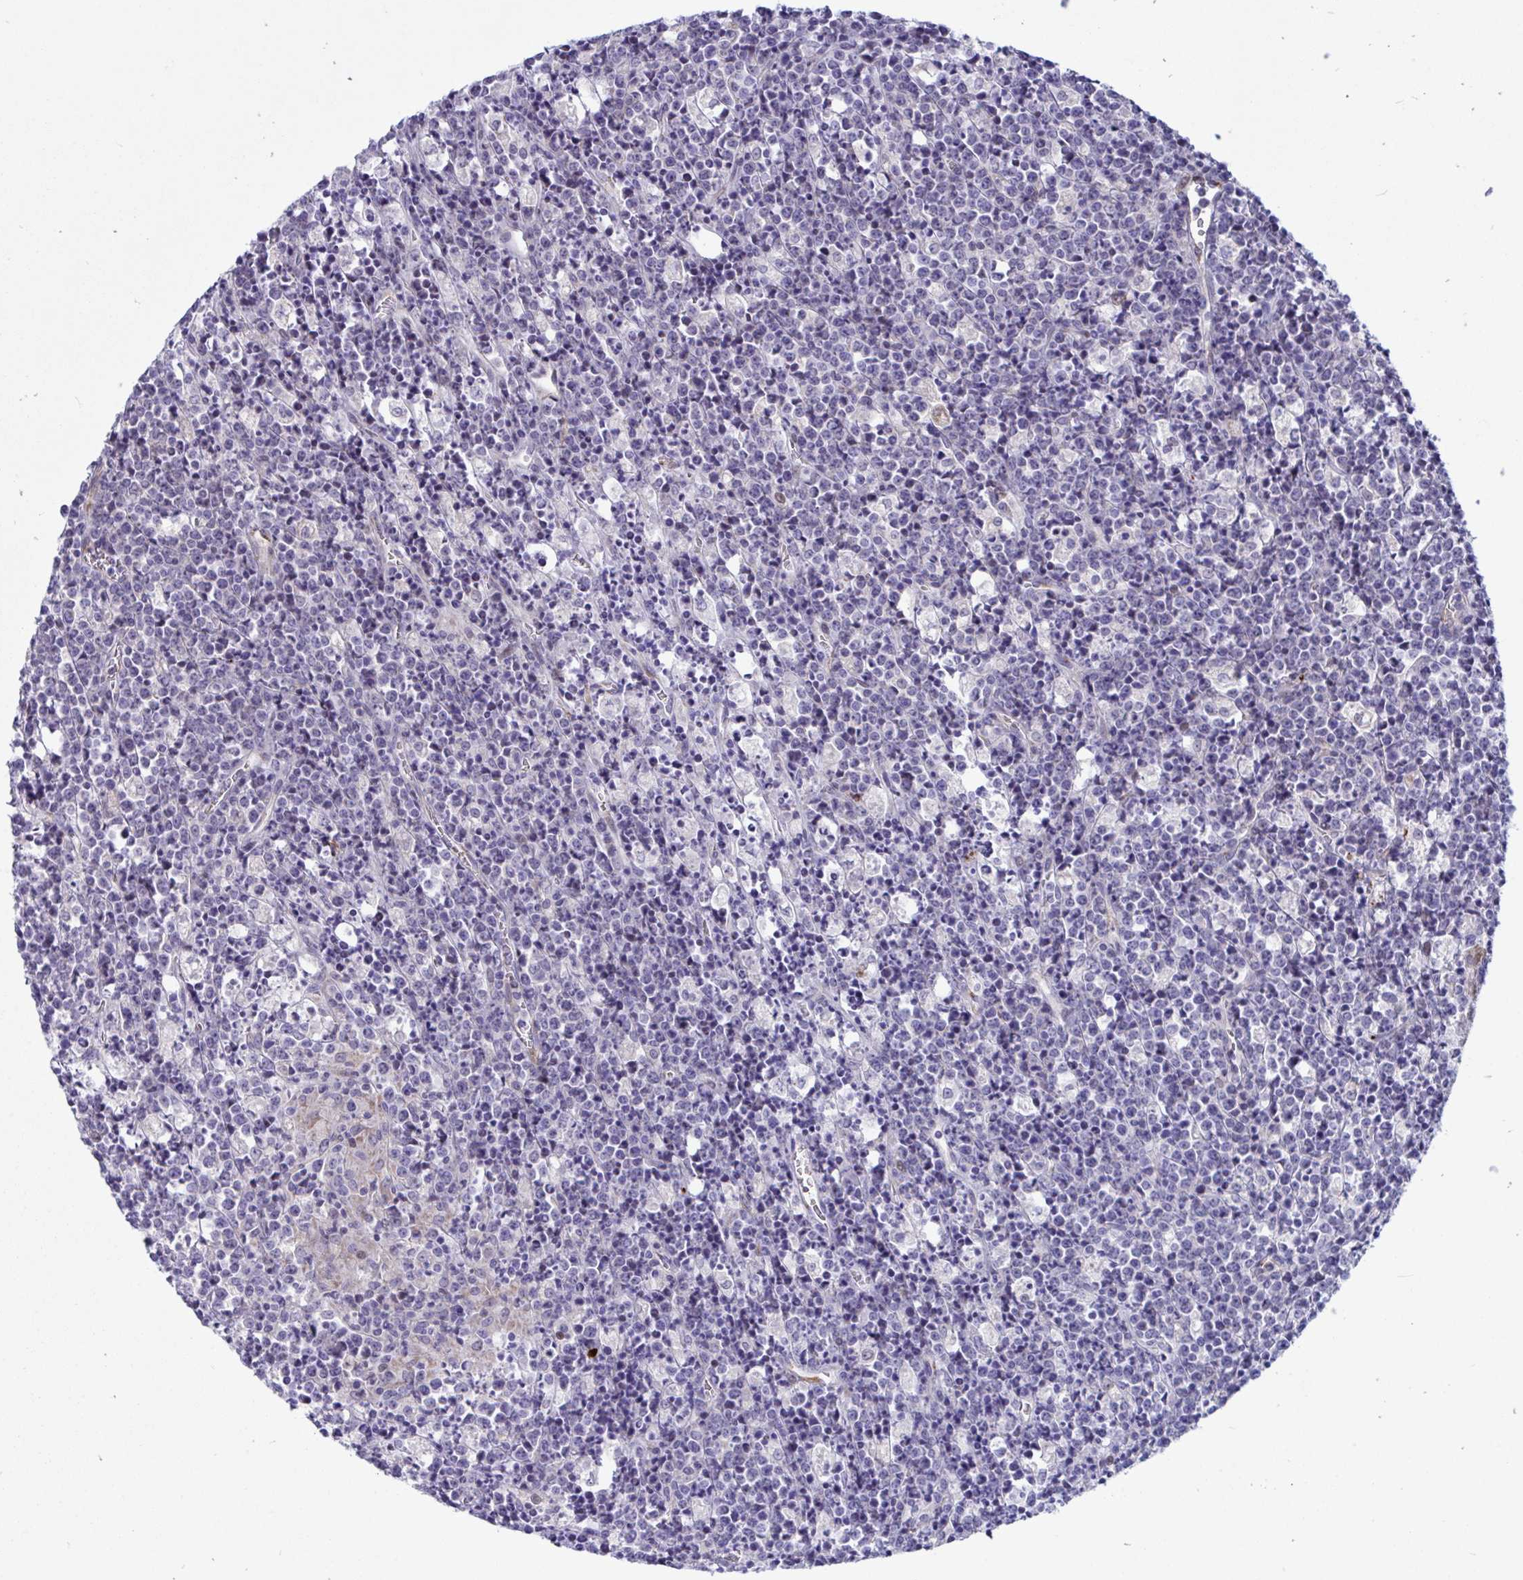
{"staining": {"intensity": "negative", "quantity": "none", "location": "none"}, "tissue": "lymphoma", "cell_type": "Tumor cells", "image_type": "cancer", "snomed": [{"axis": "morphology", "description": "Malignant lymphoma, non-Hodgkin's type, High grade"}, {"axis": "topography", "description": "Ovary"}], "caption": "This is an IHC histopathology image of lymphoma. There is no expression in tumor cells.", "gene": "IL37", "patient": {"sex": "female", "age": 56}}